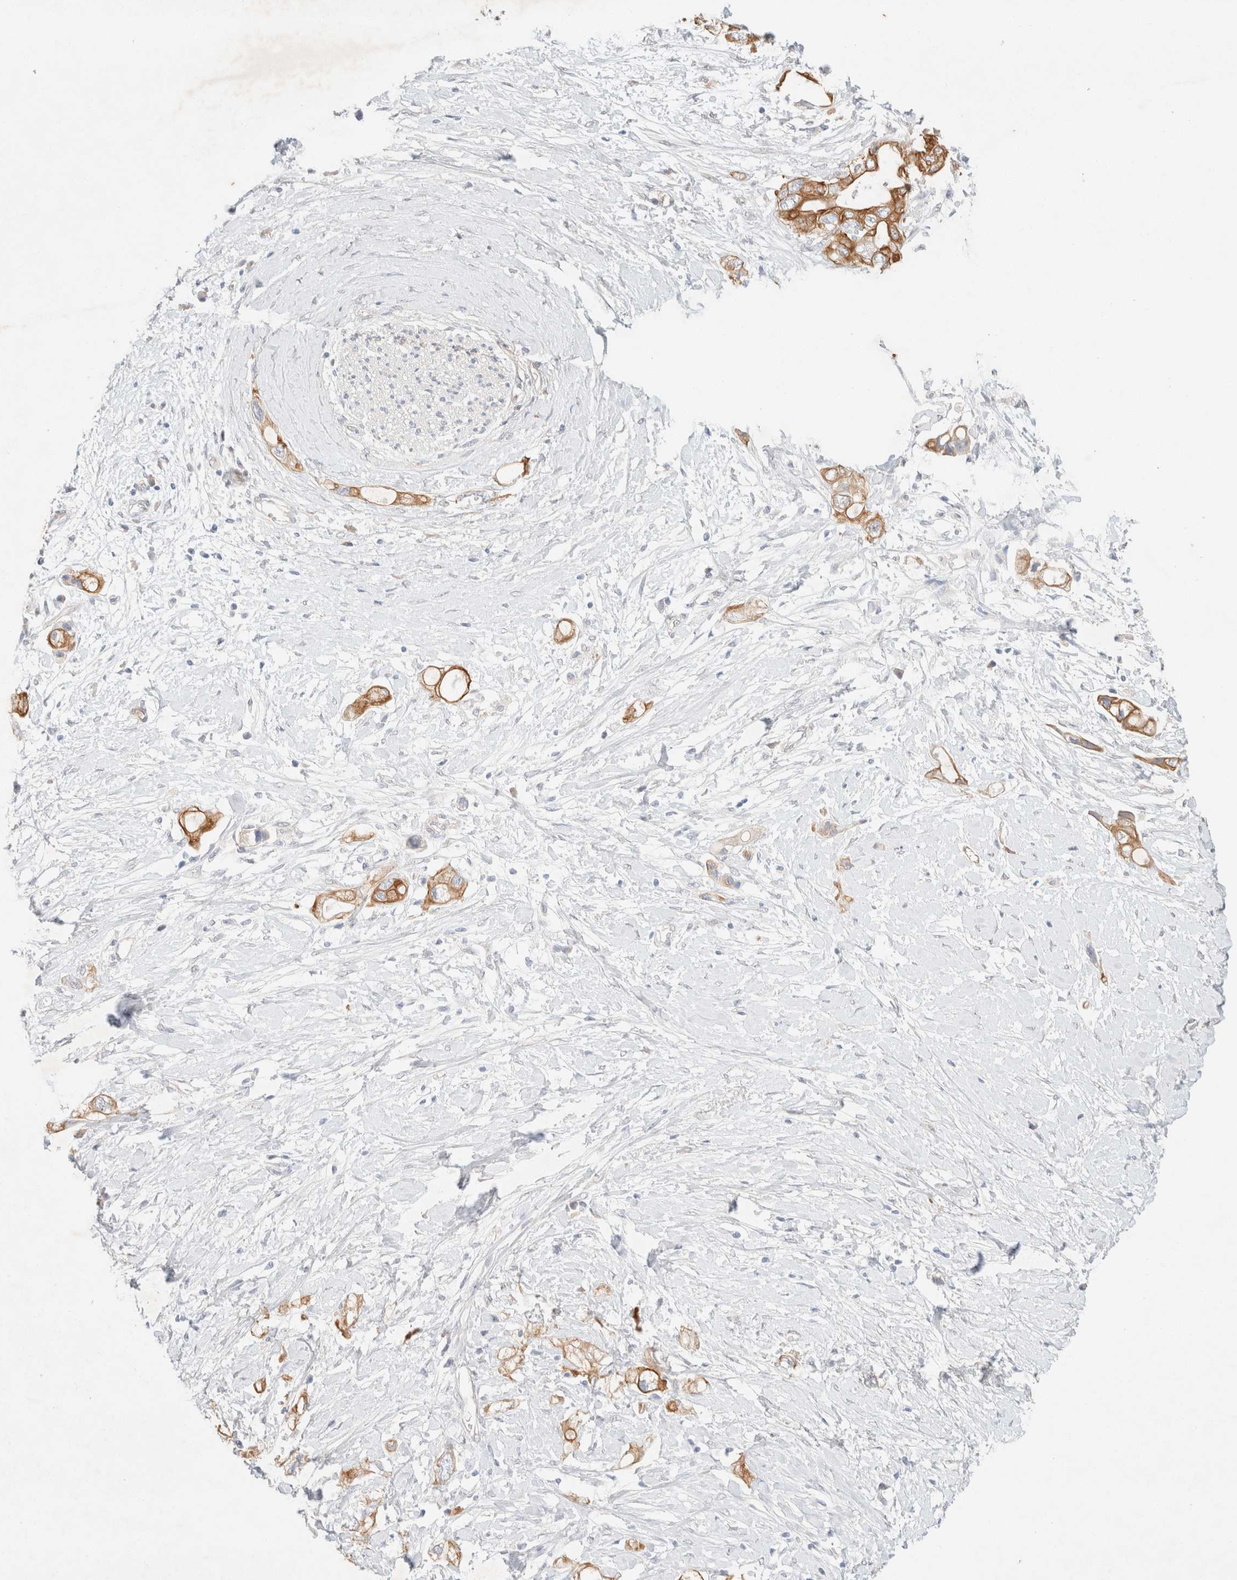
{"staining": {"intensity": "moderate", "quantity": ">75%", "location": "cytoplasmic/membranous"}, "tissue": "pancreatic cancer", "cell_type": "Tumor cells", "image_type": "cancer", "snomed": [{"axis": "morphology", "description": "Adenocarcinoma, NOS"}, {"axis": "topography", "description": "Pancreas"}], "caption": "Moderate cytoplasmic/membranous protein positivity is identified in approximately >75% of tumor cells in pancreatic cancer (adenocarcinoma).", "gene": "CSNK1E", "patient": {"sex": "female", "age": 56}}